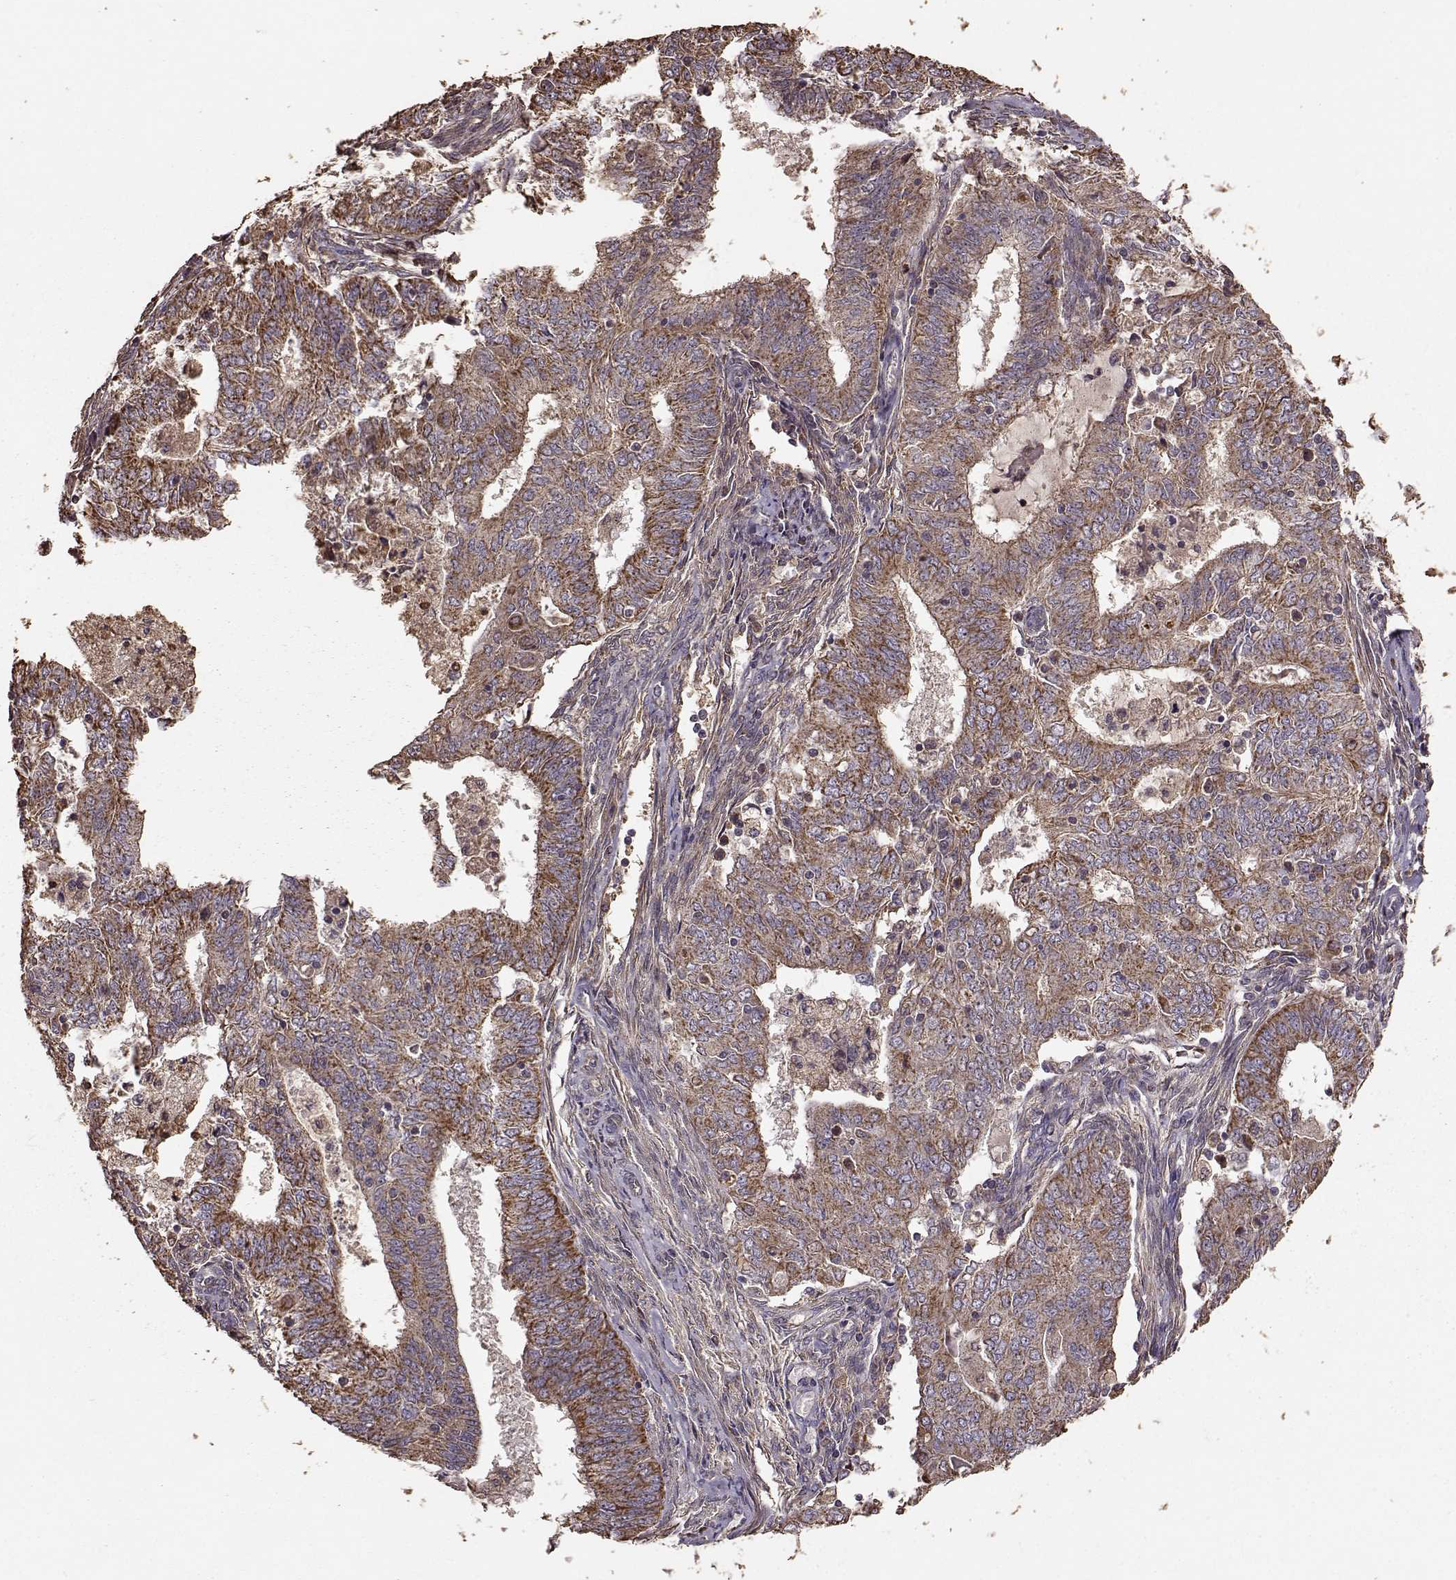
{"staining": {"intensity": "strong", "quantity": ">75%", "location": "cytoplasmic/membranous"}, "tissue": "endometrial cancer", "cell_type": "Tumor cells", "image_type": "cancer", "snomed": [{"axis": "morphology", "description": "Adenocarcinoma, NOS"}, {"axis": "topography", "description": "Endometrium"}], "caption": "Immunohistochemical staining of human endometrial adenocarcinoma exhibits strong cytoplasmic/membranous protein expression in about >75% of tumor cells.", "gene": "PTGES2", "patient": {"sex": "female", "age": 62}}